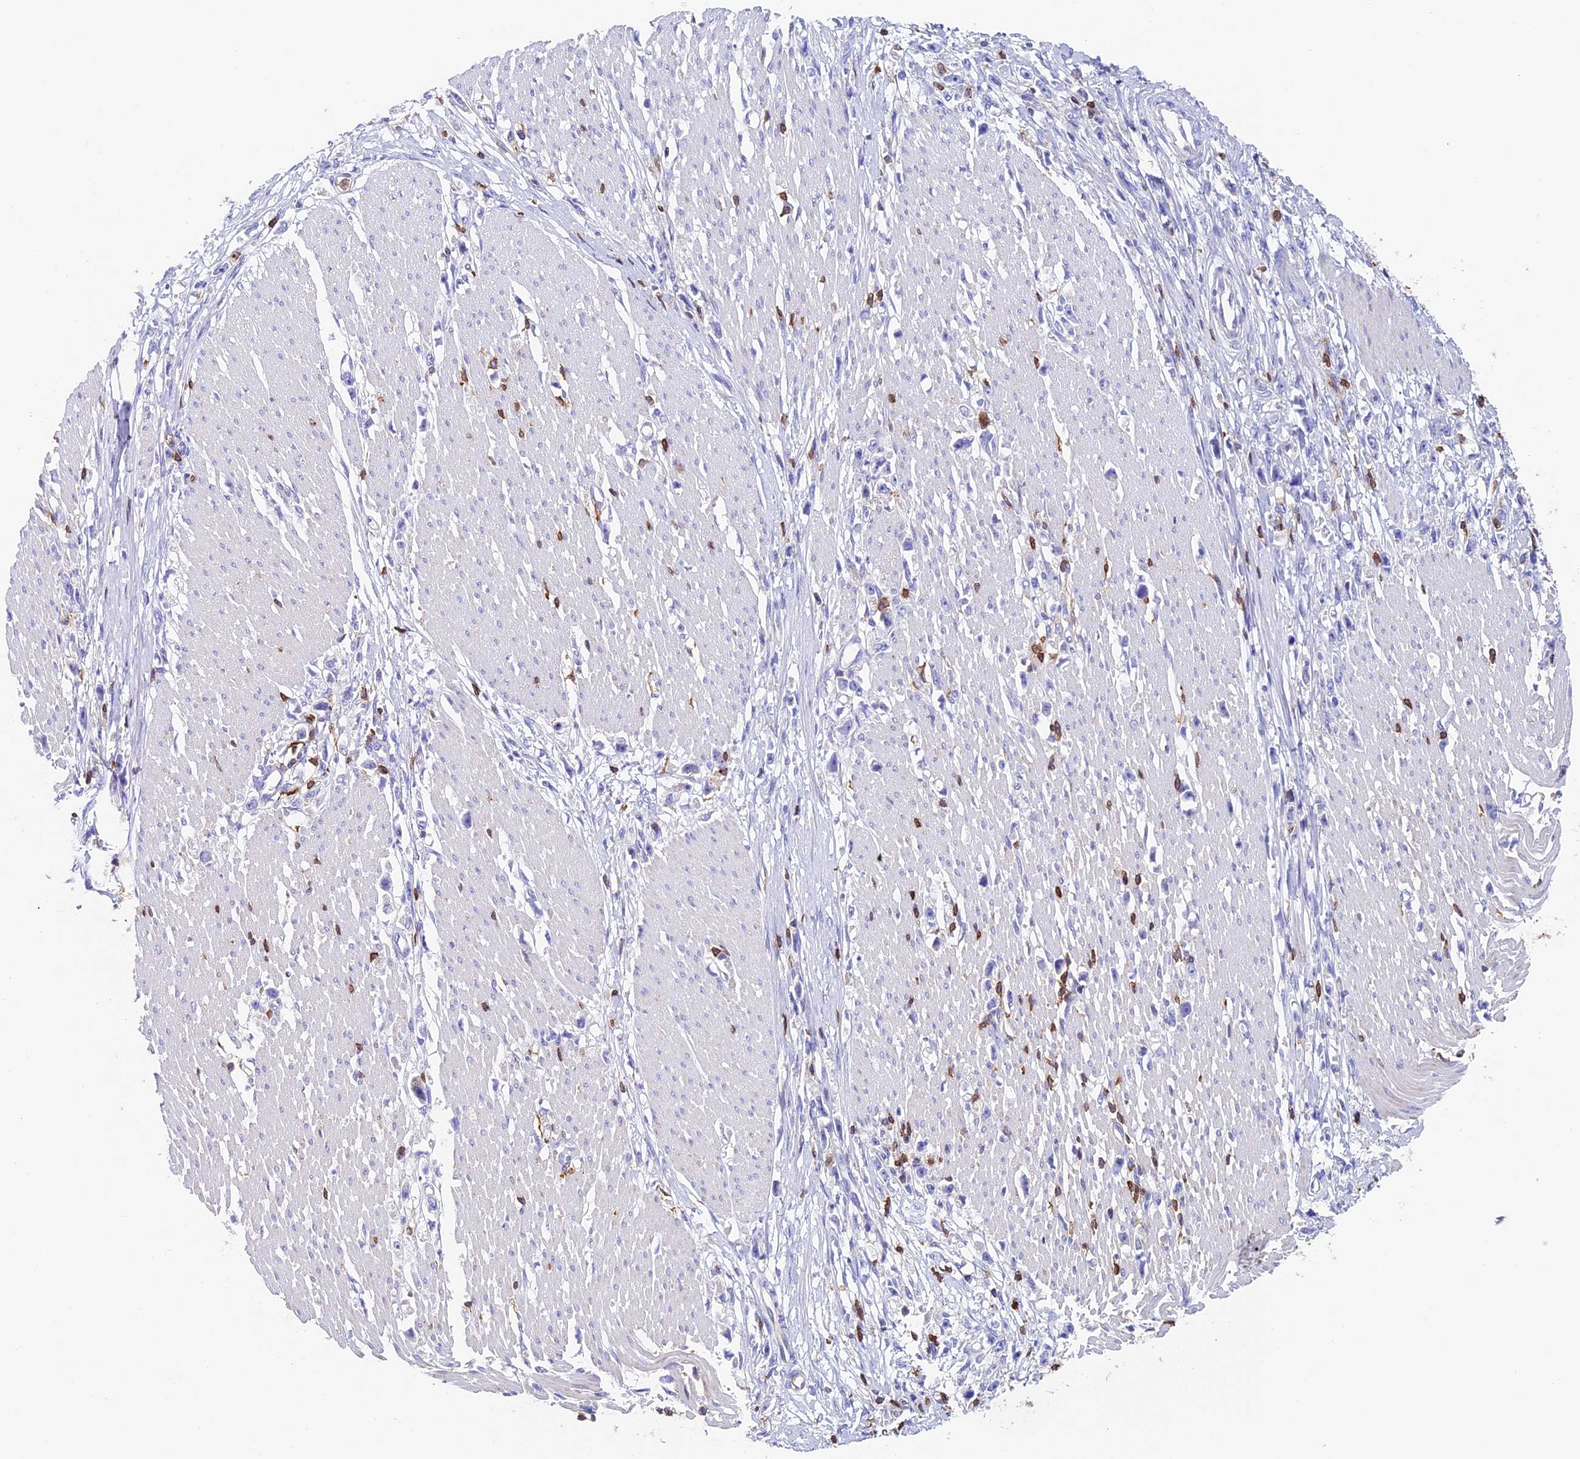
{"staining": {"intensity": "negative", "quantity": "none", "location": "none"}, "tissue": "stomach cancer", "cell_type": "Tumor cells", "image_type": "cancer", "snomed": [{"axis": "morphology", "description": "Adenocarcinoma, NOS"}, {"axis": "topography", "description": "Stomach"}], "caption": "Human stomach cancer stained for a protein using IHC exhibits no positivity in tumor cells.", "gene": "ADAT1", "patient": {"sex": "female", "age": 59}}